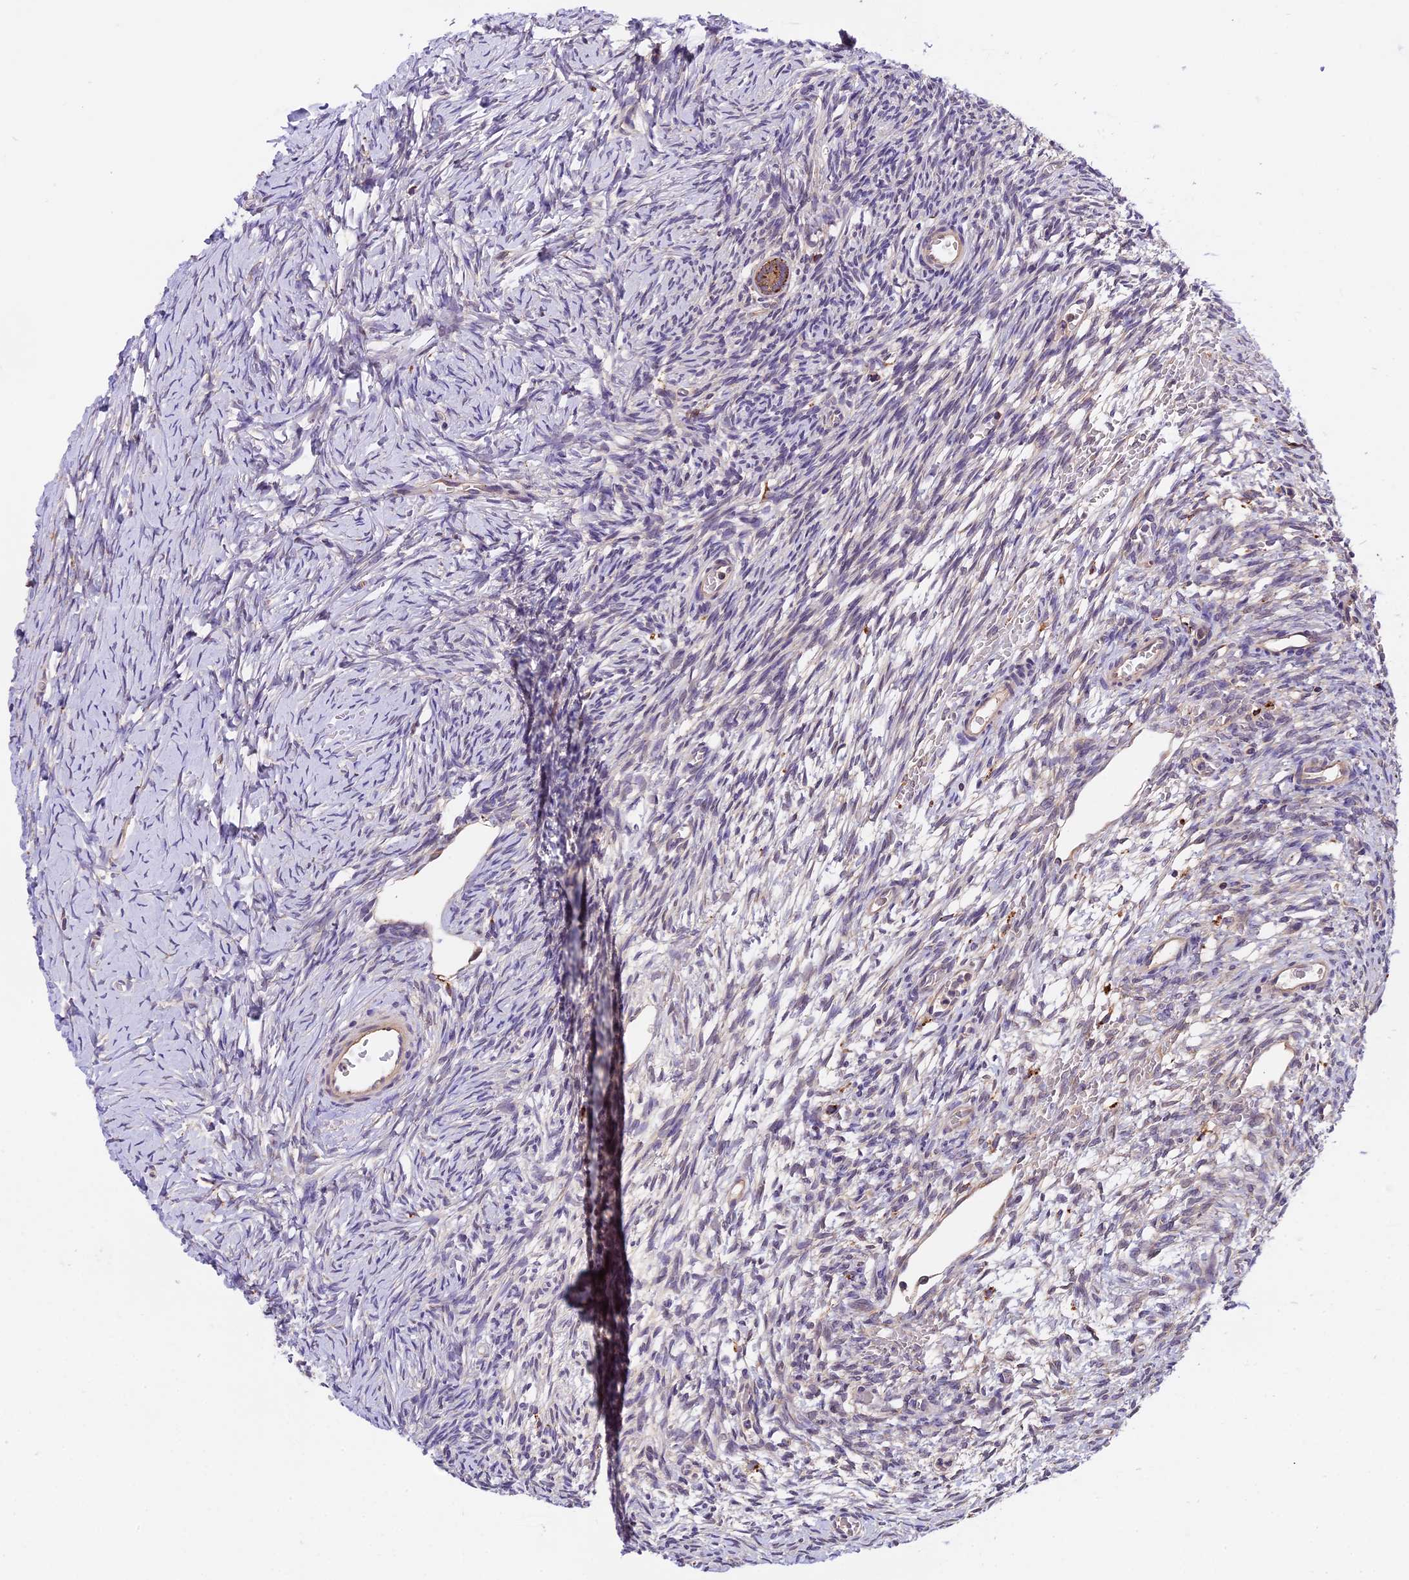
{"staining": {"intensity": "moderate", "quantity": ">75%", "location": "cytoplasmic/membranous"}, "tissue": "ovary", "cell_type": "Follicle cells", "image_type": "normal", "snomed": [{"axis": "morphology", "description": "Normal tissue, NOS"}, {"axis": "topography", "description": "Ovary"}], "caption": "Follicle cells demonstrate medium levels of moderate cytoplasmic/membranous positivity in approximately >75% of cells in unremarkable human ovary.", "gene": "COPE", "patient": {"sex": "female", "age": 39}}